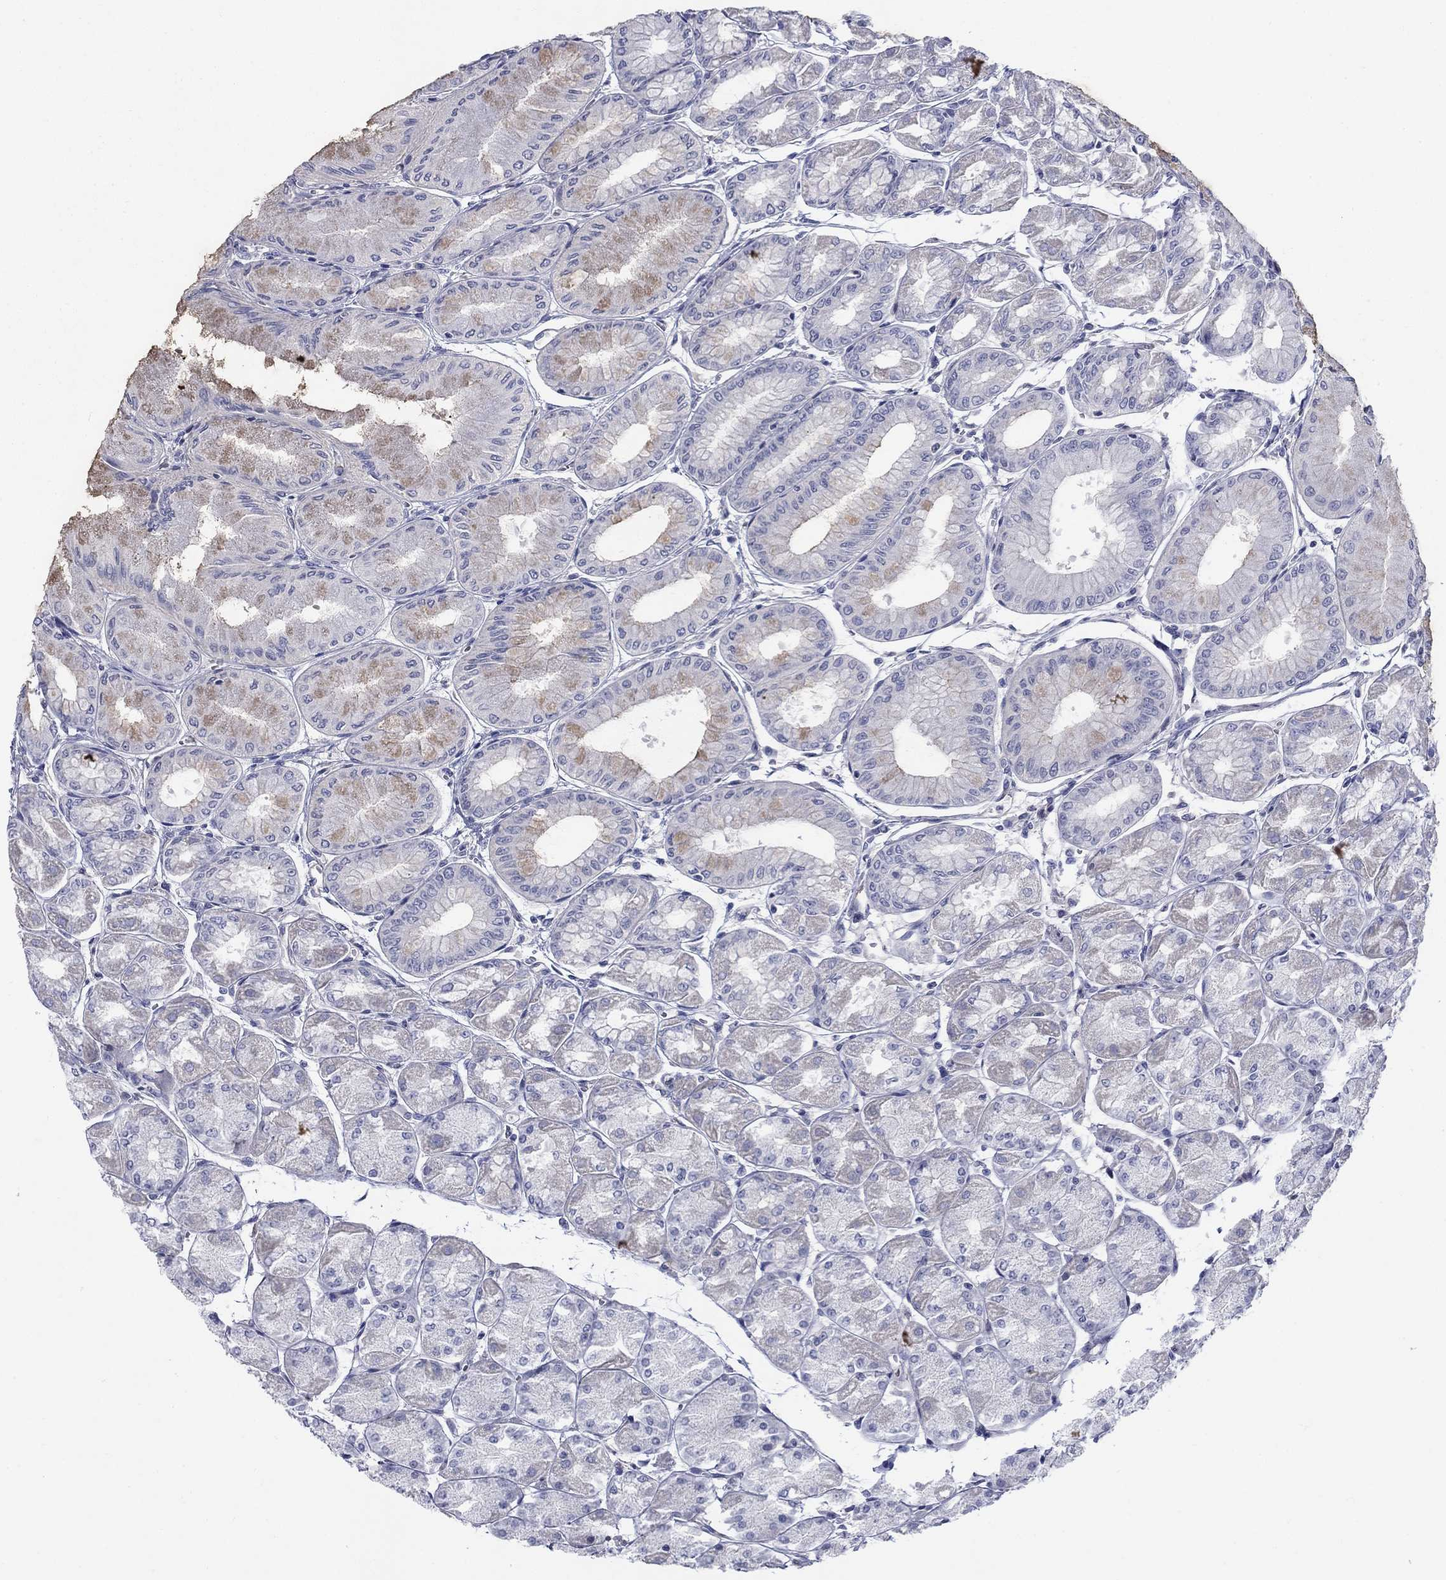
{"staining": {"intensity": "weak", "quantity": "25%-75%", "location": "cytoplasmic/membranous"}, "tissue": "stomach", "cell_type": "Glandular cells", "image_type": "normal", "snomed": [{"axis": "morphology", "description": "Normal tissue, NOS"}, {"axis": "topography", "description": "Stomach, upper"}], "caption": "Human stomach stained with a brown dye exhibits weak cytoplasmic/membranous positive positivity in about 25%-75% of glandular cells.", "gene": "FXR1", "patient": {"sex": "male", "age": 60}}